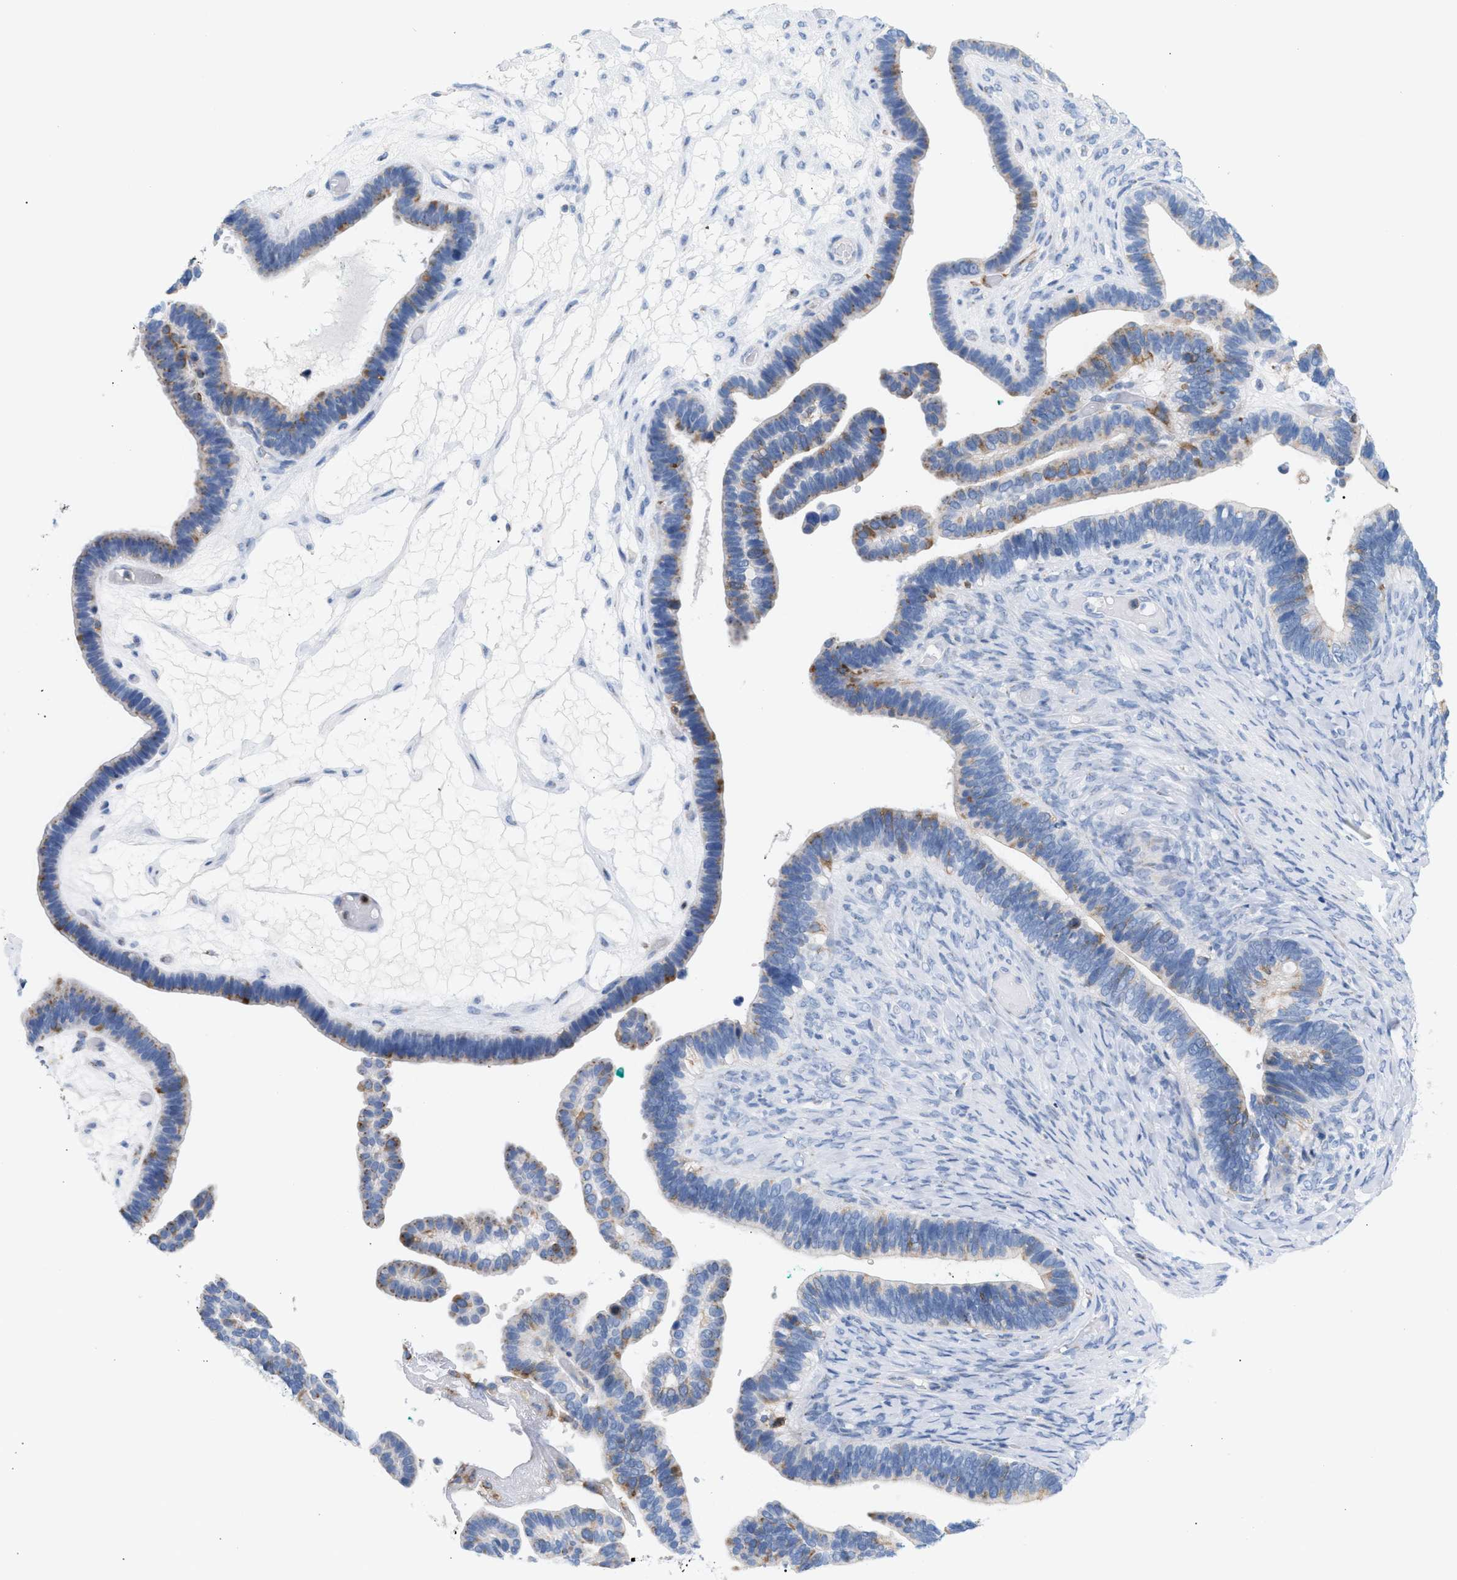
{"staining": {"intensity": "moderate", "quantity": "<25%", "location": "cytoplasmic/membranous"}, "tissue": "ovarian cancer", "cell_type": "Tumor cells", "image_type": "cancer", "snomed": [{"axis": "morphology", "description": "Cystadenocarcinoma, serous, NOS"}, {"axis": "topography", "description": "Ovary"}], "caption": "Immunohistochemistry of ovarian cancer displays low levels of moderate cytoplasmic/membranous expression in approximately <25% of tumor cells.", "gene": "TACC3", "patient": {"sex": "female", "age": 56}}